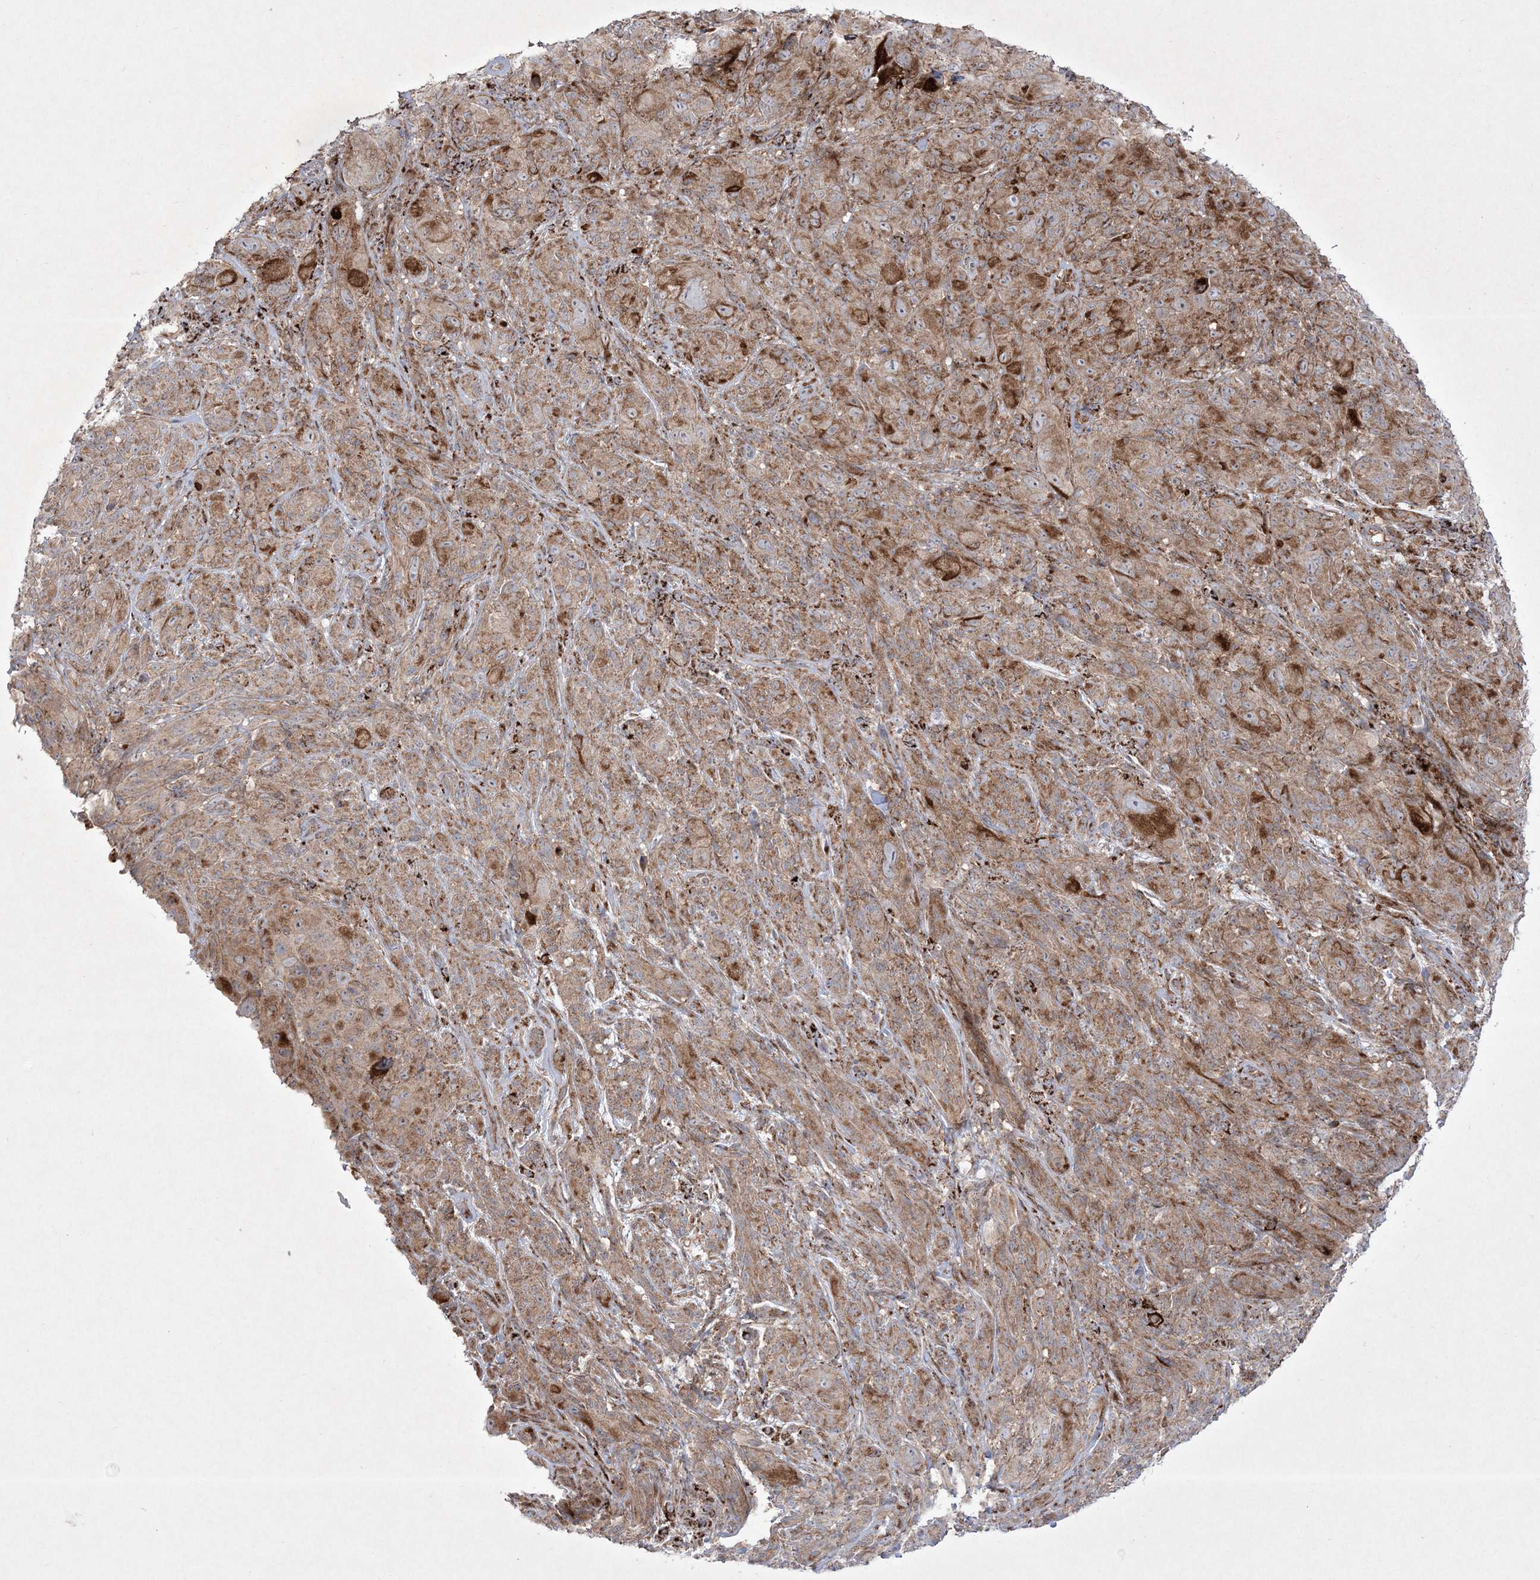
{"staining": {"intensity": "moderate", "quantity": ">75%", "location": "cytoplasmic/membranous"}, "tissue": "melanoma", "cell_type": "Tumor cells", "image_type": "cancer", "snomed": [{"axis": "morphology", "description": "Malignant melanoma, NOS"}, {"axis": "topography", "description": "Skin of head"}], "caption": "Approximately >75% of tumor cells in human malignant melanoma reveal moderate cytoplasmic/membranous protein expression as visualized by brown immunohistochemical staining.", "gene": "RICTOR", "patient": {"sex": "male", "age": 96}}